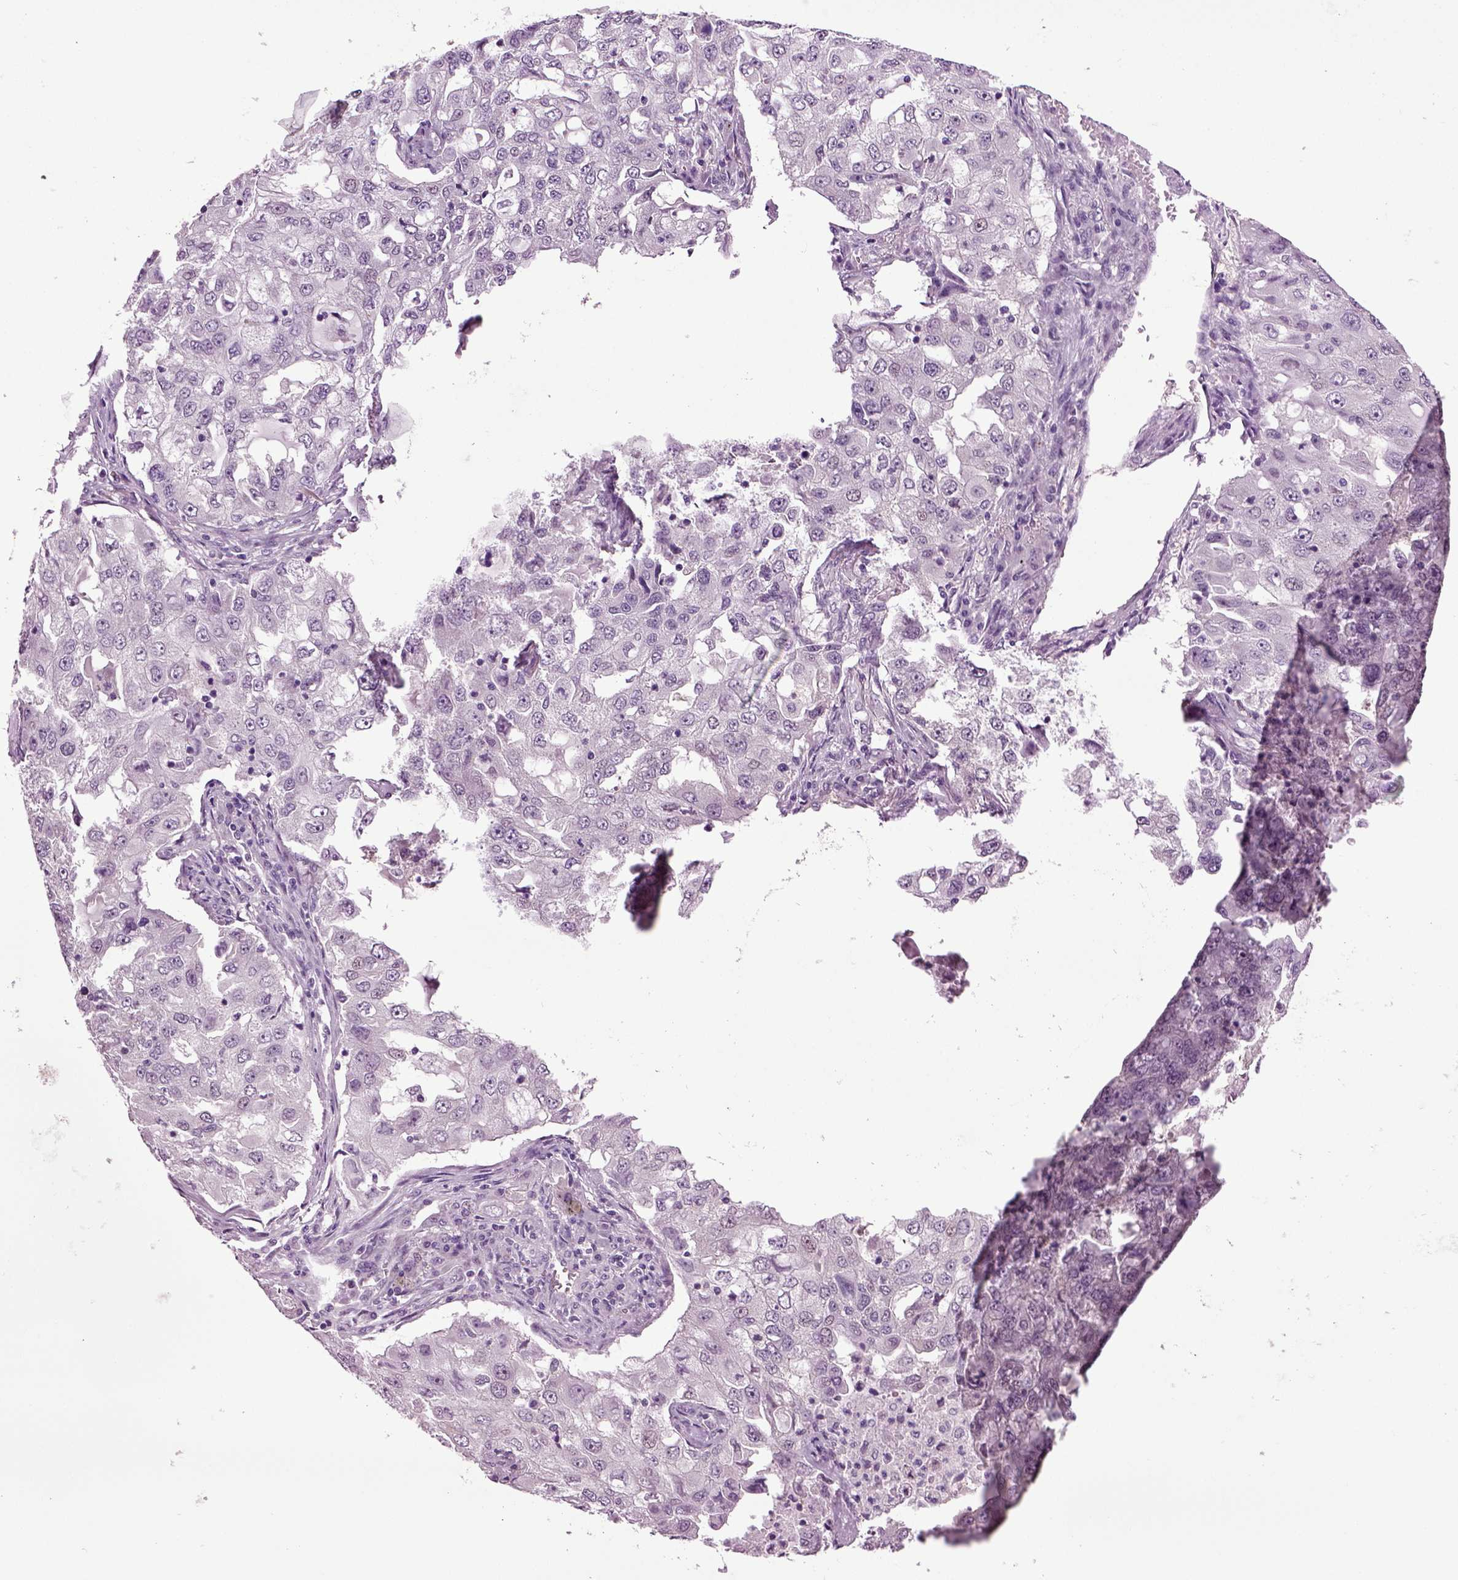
{"staining": {"intensity": "negative", "quantity": "none", "location": "none"}, "tissue": "lung cancer", "cell_type": "Tumor cells", "image_type": "cancer", "snomed": [{"axis": "morphology", "description": "Adenocarcinoma, NOS"}, {"axis": "topography", "description": "Lung"}], "caption": "Immunohistochemistry micrograph of neoplastic tissue: human lung cancer stained with DAB demonstrates no significant protein staining in tumor cells.", "gene": "PLCH2", "patient": {"sex": "female", "age": 61}}